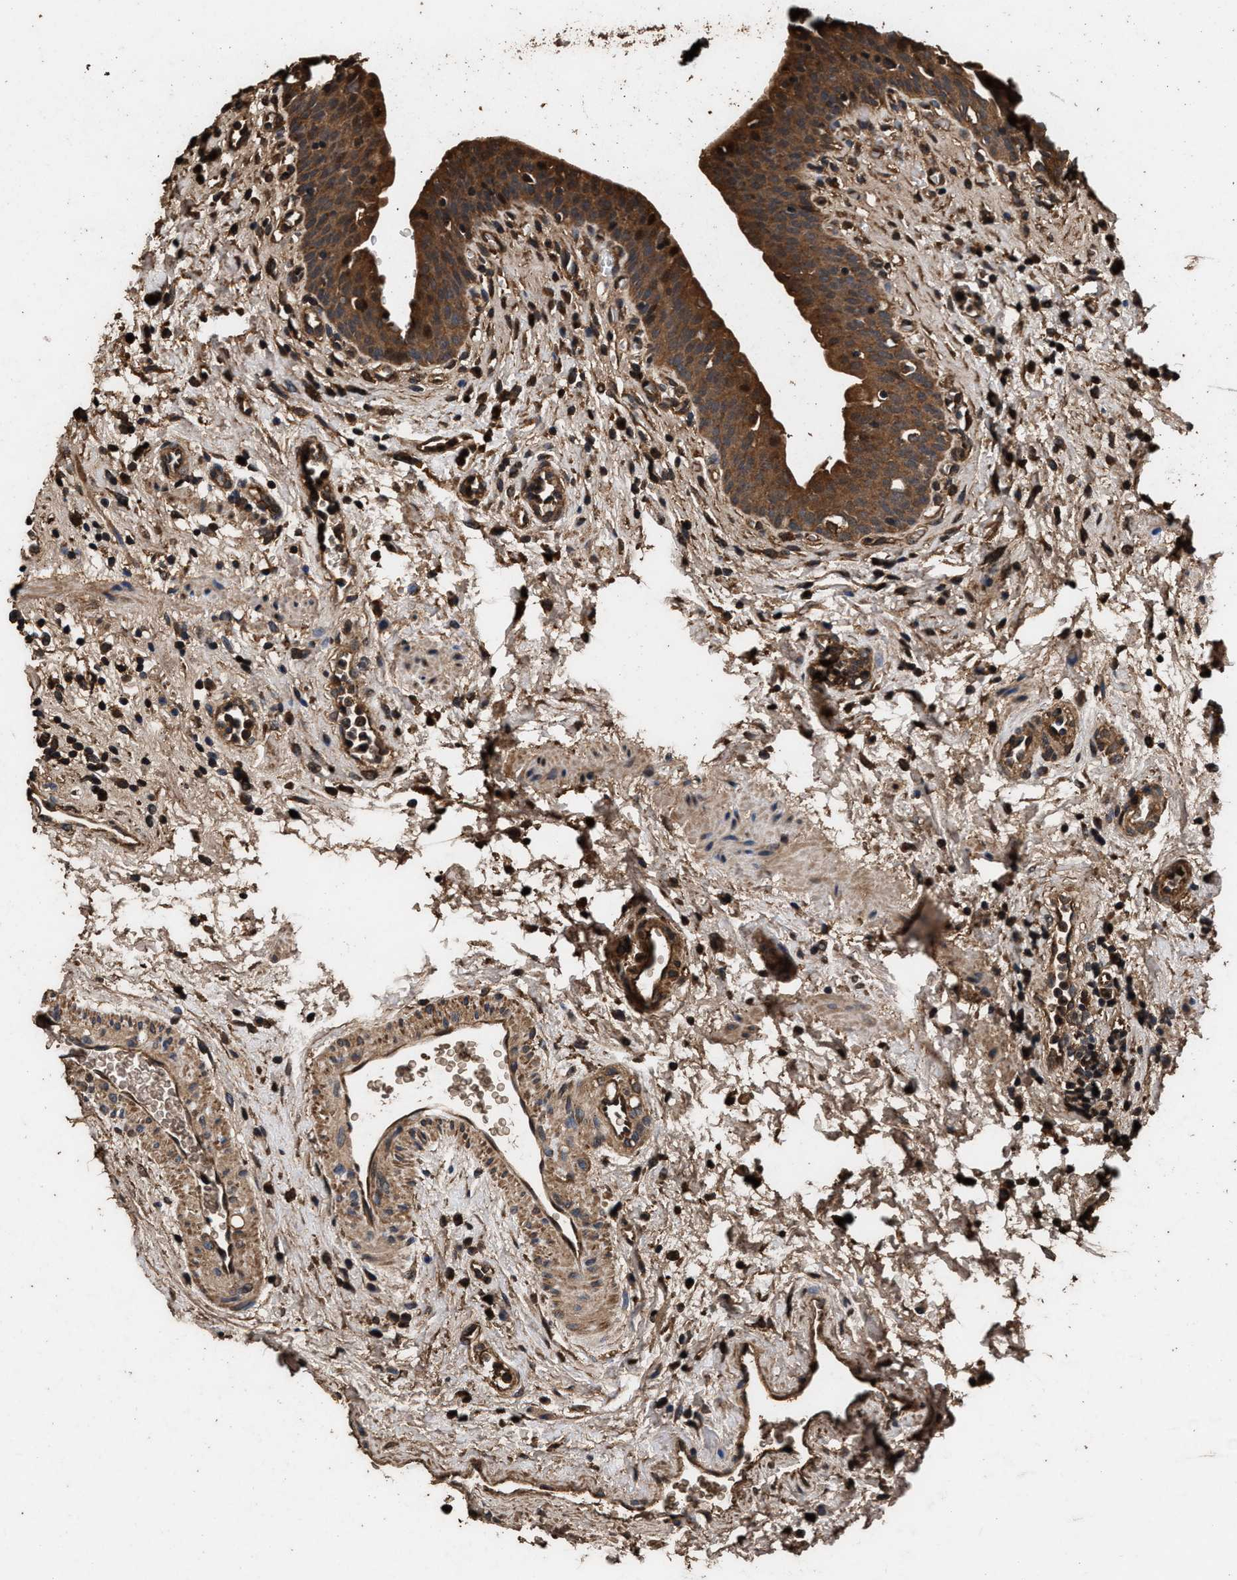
{"staining": {"intensity": "strong", "quantity": ">75%", "location": "cytoplasmic/membranous"}, "tissue": "urinary bladder", "cell_type": "Urothelial cells", "image_type": "normal", "snomed": [{"axis": "morphology", "description": "Normal tissue, NOS"}, {"axis": "topography", "description": "Urinary bladder"}], "caption": "Human urinary bladder stained with a brown dye reveals strong cytoplasmic/membranous positive expression in about >75% of urothelial cells.", "gene": "ENSG00000286112", "patient": {"sex": "male", "age": 37}}